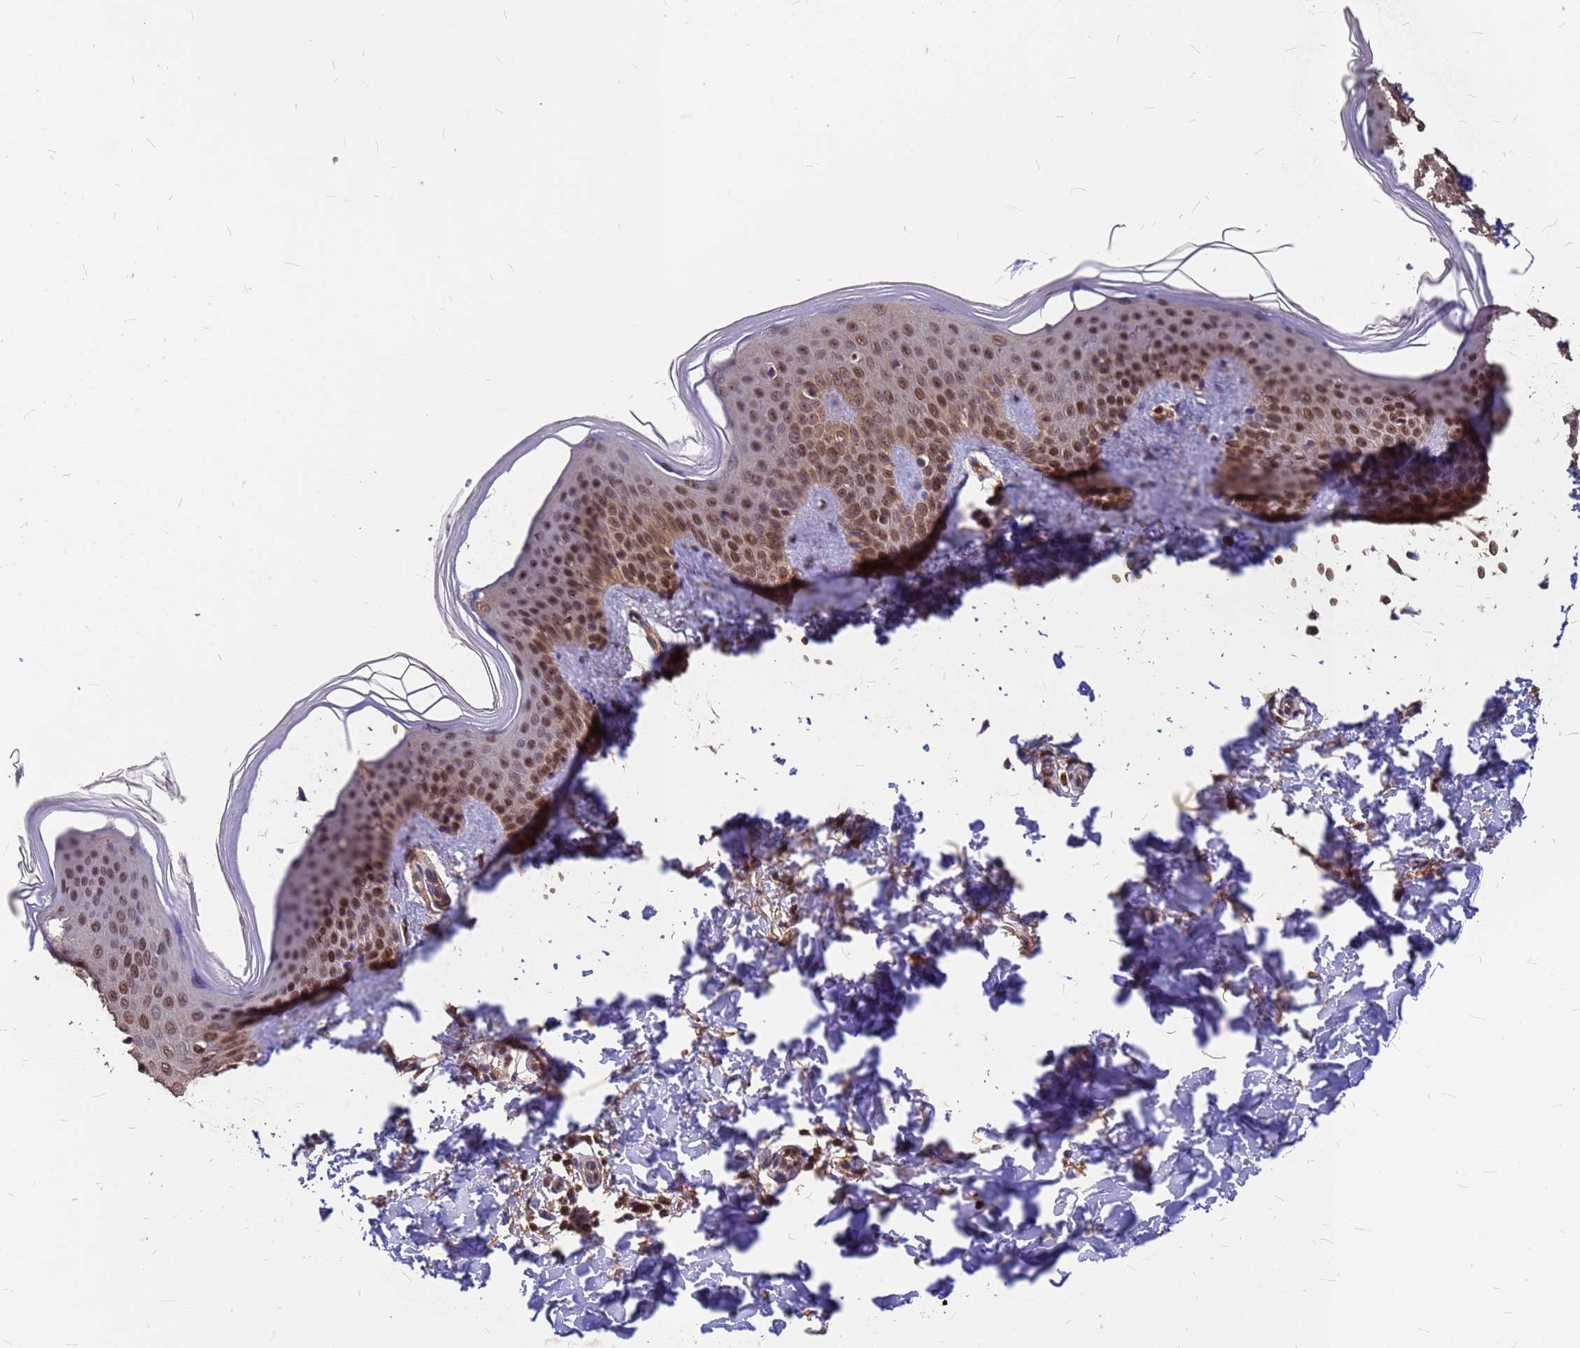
{"staining": {"intensity": "moderate", "quantity": ">75%", "location": "cytoplasmic/membranous,nuclear"}, "tissue": "skin", "cell_type": "Keratinocytes", "image_type": "normal", "snomed": [{"axis": "morphology", "description": "Normal tissue, NOS"}, {"axis": "topography", "description": "Skin"}], "caption": "Immunohistochemical staining of unremarkable skin displays moderate cytoplasmic/membranous,nuclear protein expression in approximately >75% of keratinocytes. (IHC, brightfield microscopy, high magnification).", "gene": "C1orf35", "patient": {"sex": "male", "age": 36}}